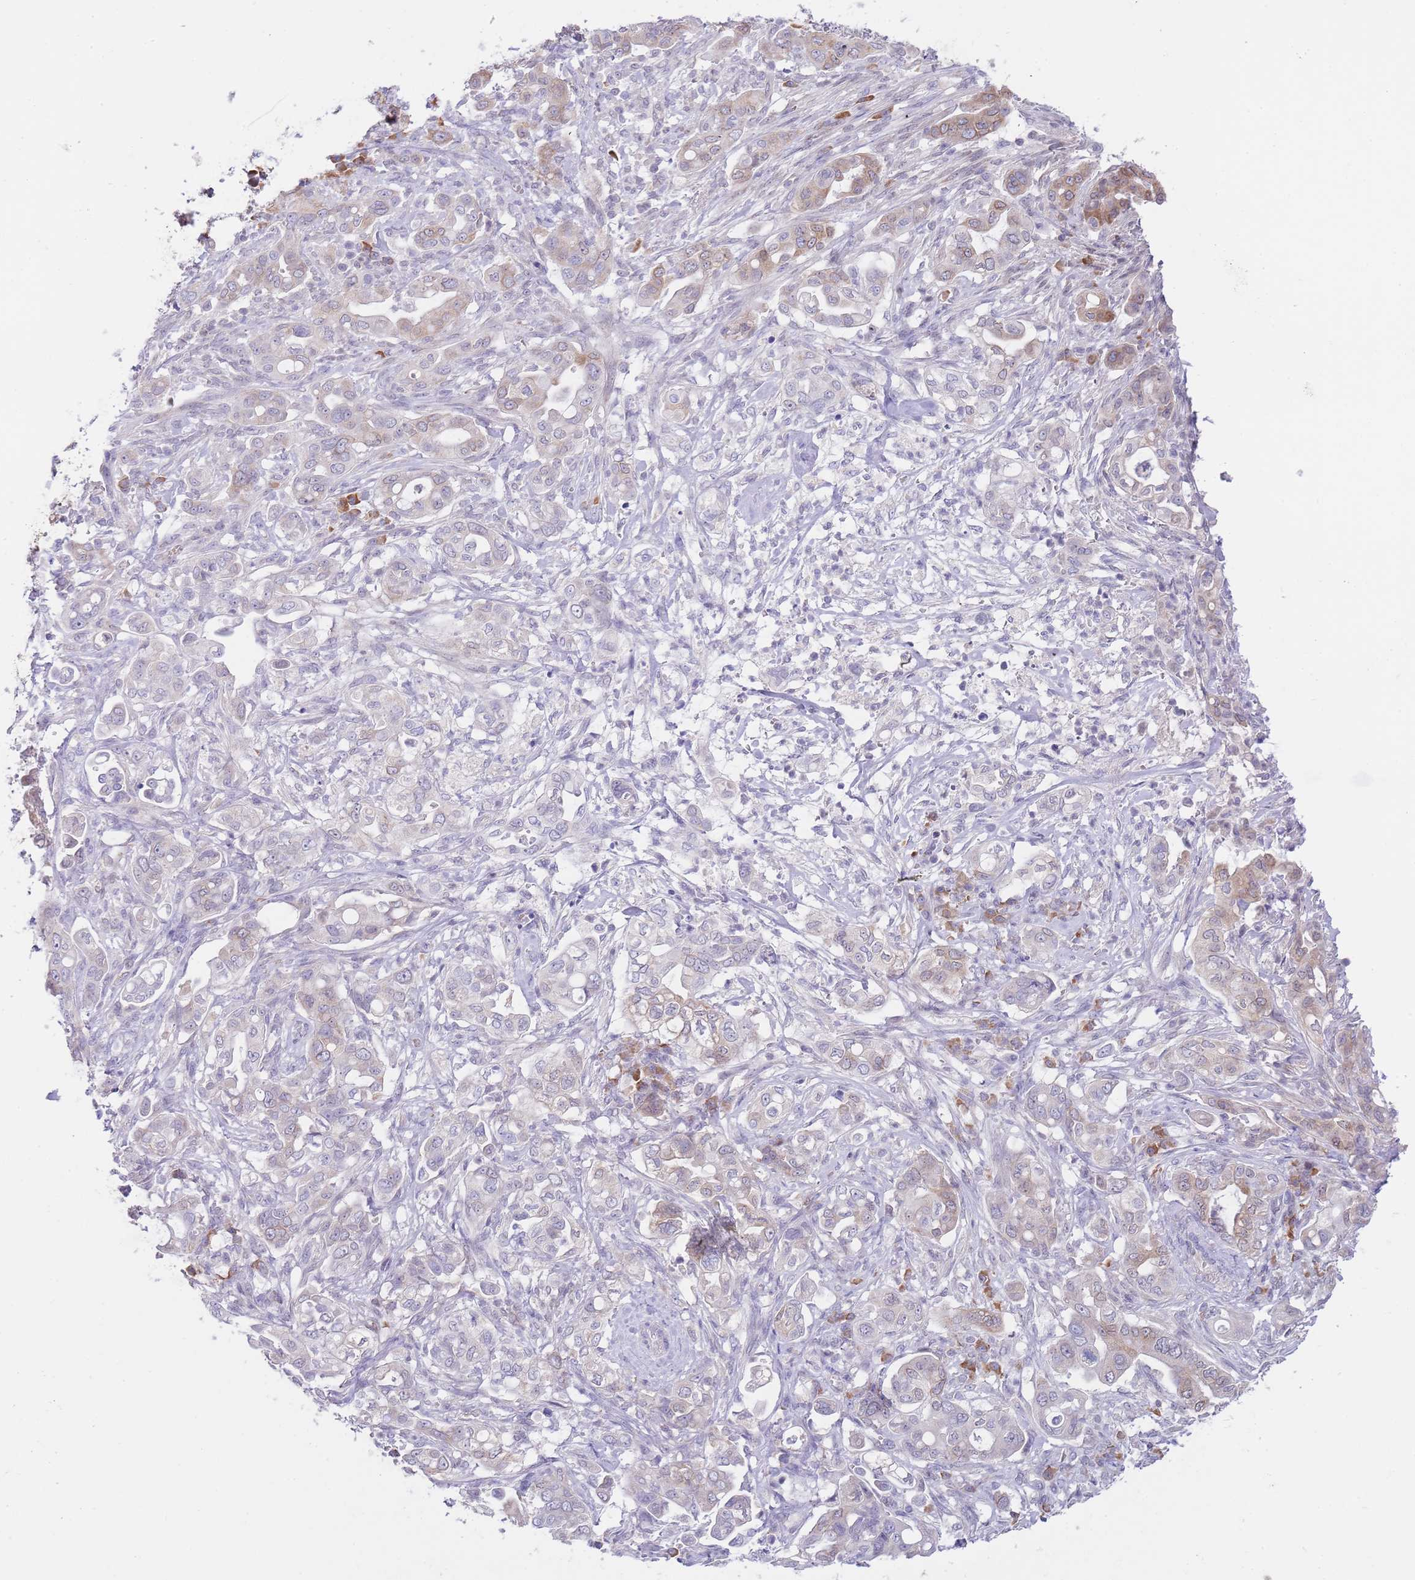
{"staining": {"intensity": "moderate", "quantity": "25%-75%", "location": "cytoplasmic/membranous"}, "tissue": "pancreatic cancer", "cell_type": "Tumor cells", "image_type": "cancer", "snomed": [{"axis": "morphology", "description": "Normal tissue, NOS"}, {"axis": "morphology", "description": "Adenocarcinoma, NOS"}, {"axis": "topography", "description": "Lymph node"}, {"axis": "topography", "description": "Pancreas"}], "caption": "Immunohistochemical staining of human pancreatic adenocarcinoma displays medium levels of moderate cytoplasmic/membranous staining in about 25%-75% of tumor cells. (DAB (3,3'-diaminobenzidine) = brown stain, brightfield microscopy at high magnification).", "gene": "EBPL", "patient": {"sex": "female", "age": 67}}